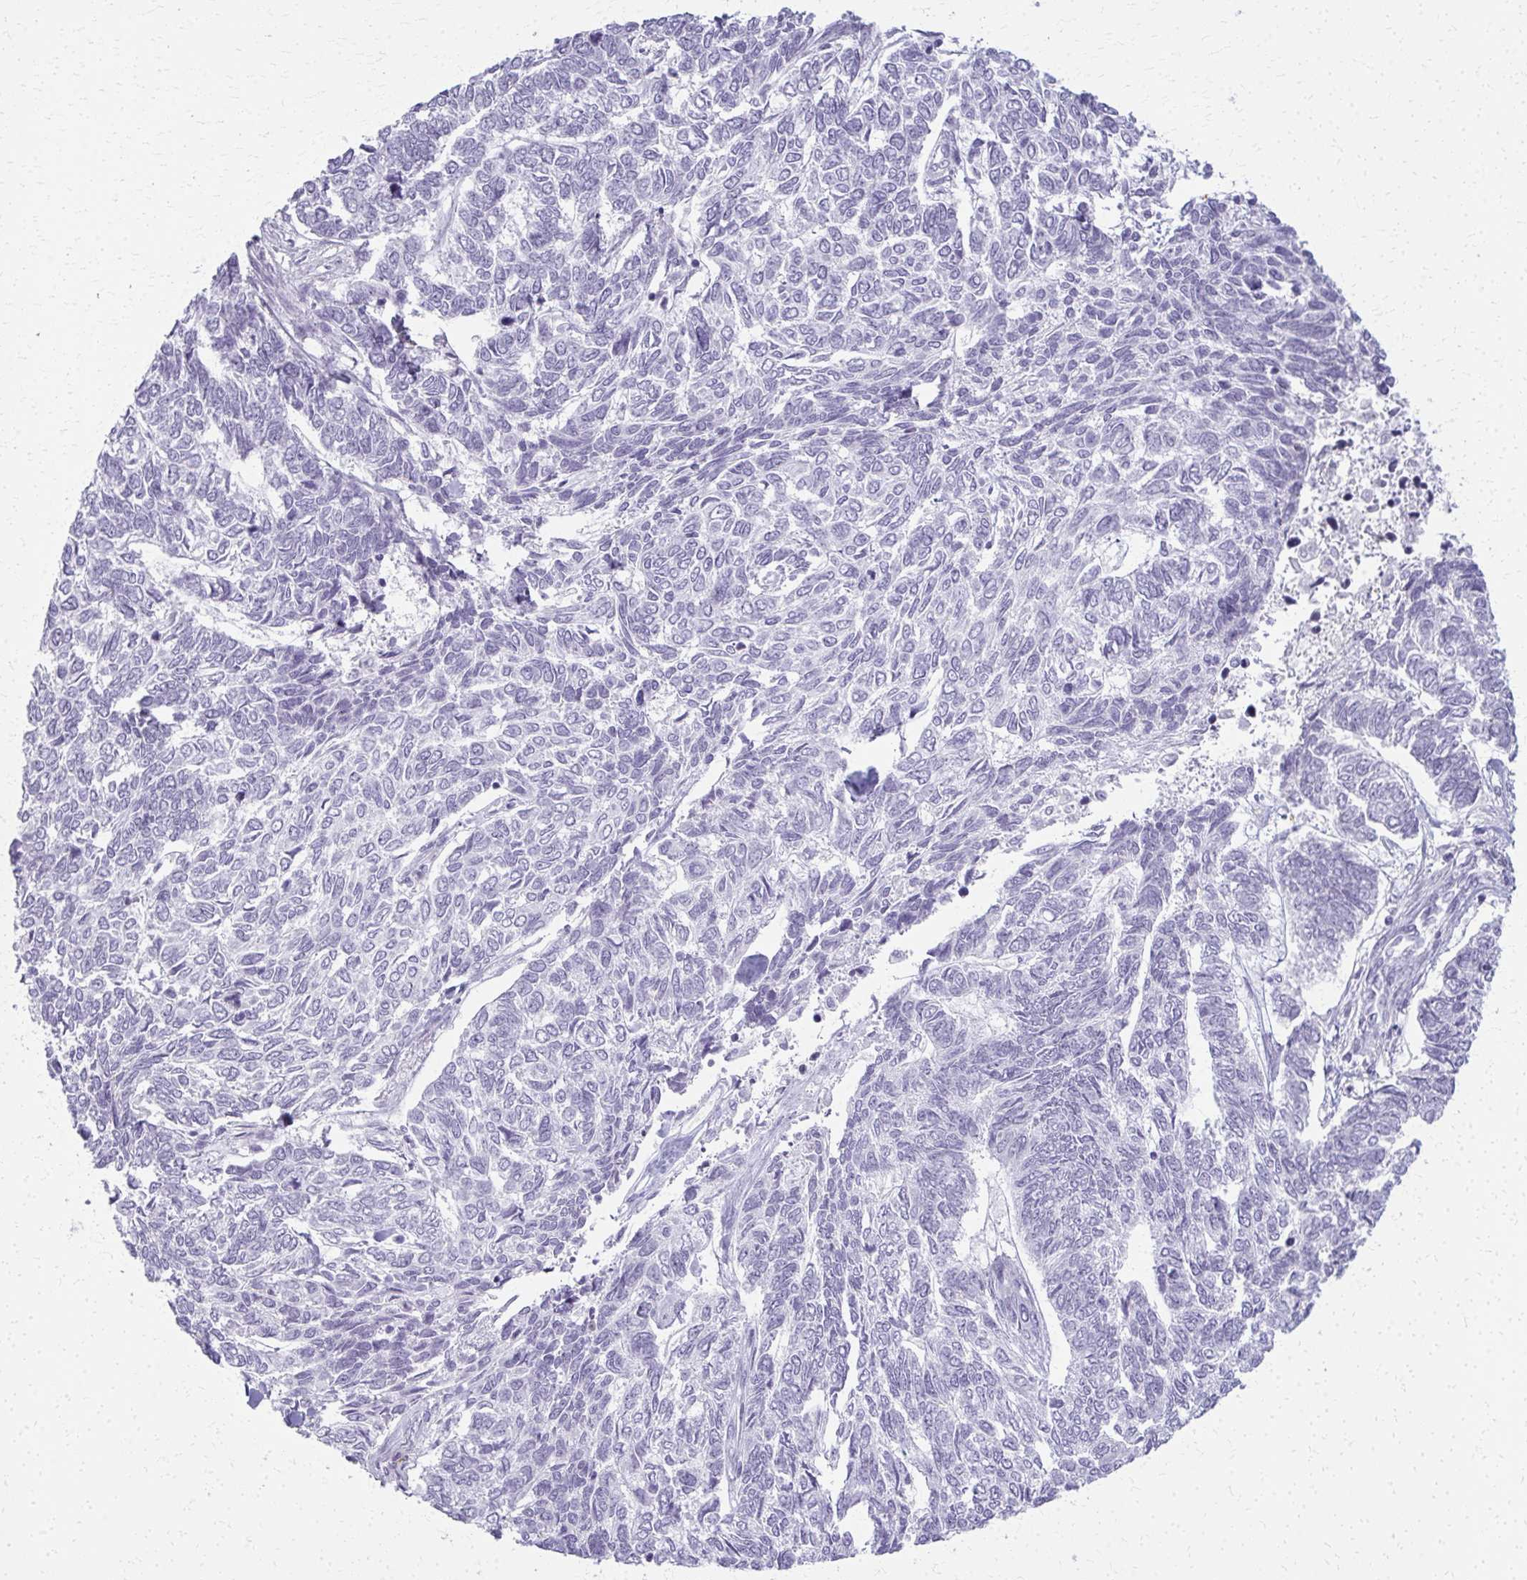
{"staining": {"intensity": "negative", "quantity": "none", "location": "none"}, "tissue": "skin cancer", "cell_type": "Tumor cells", "image_type": "cancer", "snomed": [{"axis": "morphology", "description": "Basal cell carcinoma"}, {"axis": "topography", "description": "Skin"}], "caption": "The photomicrograph shows no staining of tumor cells in skin basal cell carcinoma.", "gene": "CA3", "patient": {"sex": "female", "age": 65}}